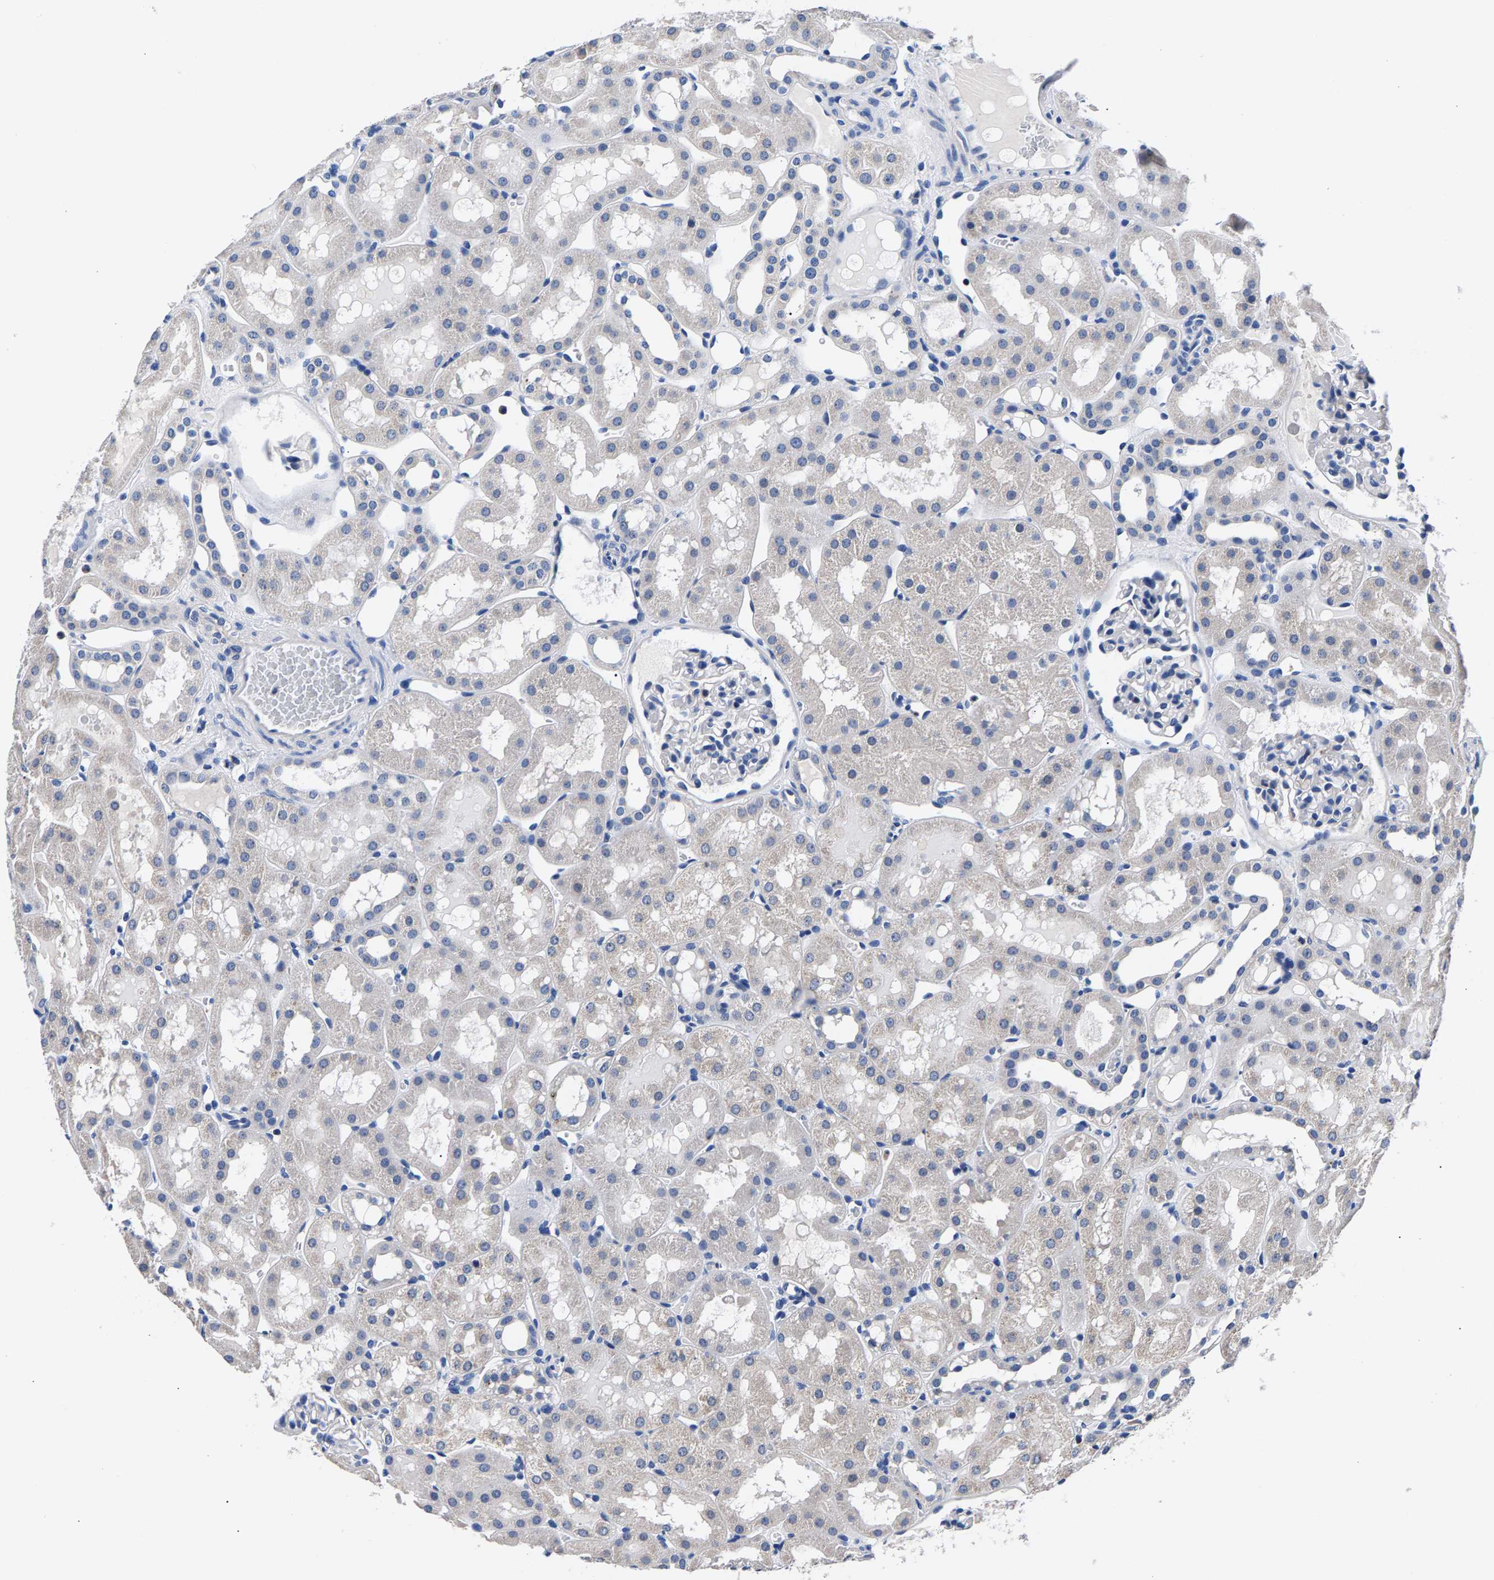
{"staining": {"intensity": "negative", "quantity": "none", "location": "none"}, "tissue": "kidney", "cell_type": "Cells in glomeruli", "image_type": "normal", "snomed": [{"axis": "morphology", "description": "Normal tissue, NOS"}, {"axis": "topography", "description": "Kidney"}, {"axis": "topography", "description": "Urinary bladder"}], "caption": "DAB (3,3'-diaminobenzidine) immunohistochemical staining of unremarkable kidney displays no significant staining in cells in glomeruli. (DAB immunohistochemistry (IHC), high magnification).", "gene": "PHF24", "patient": {"sex": "male", "age": 16}}